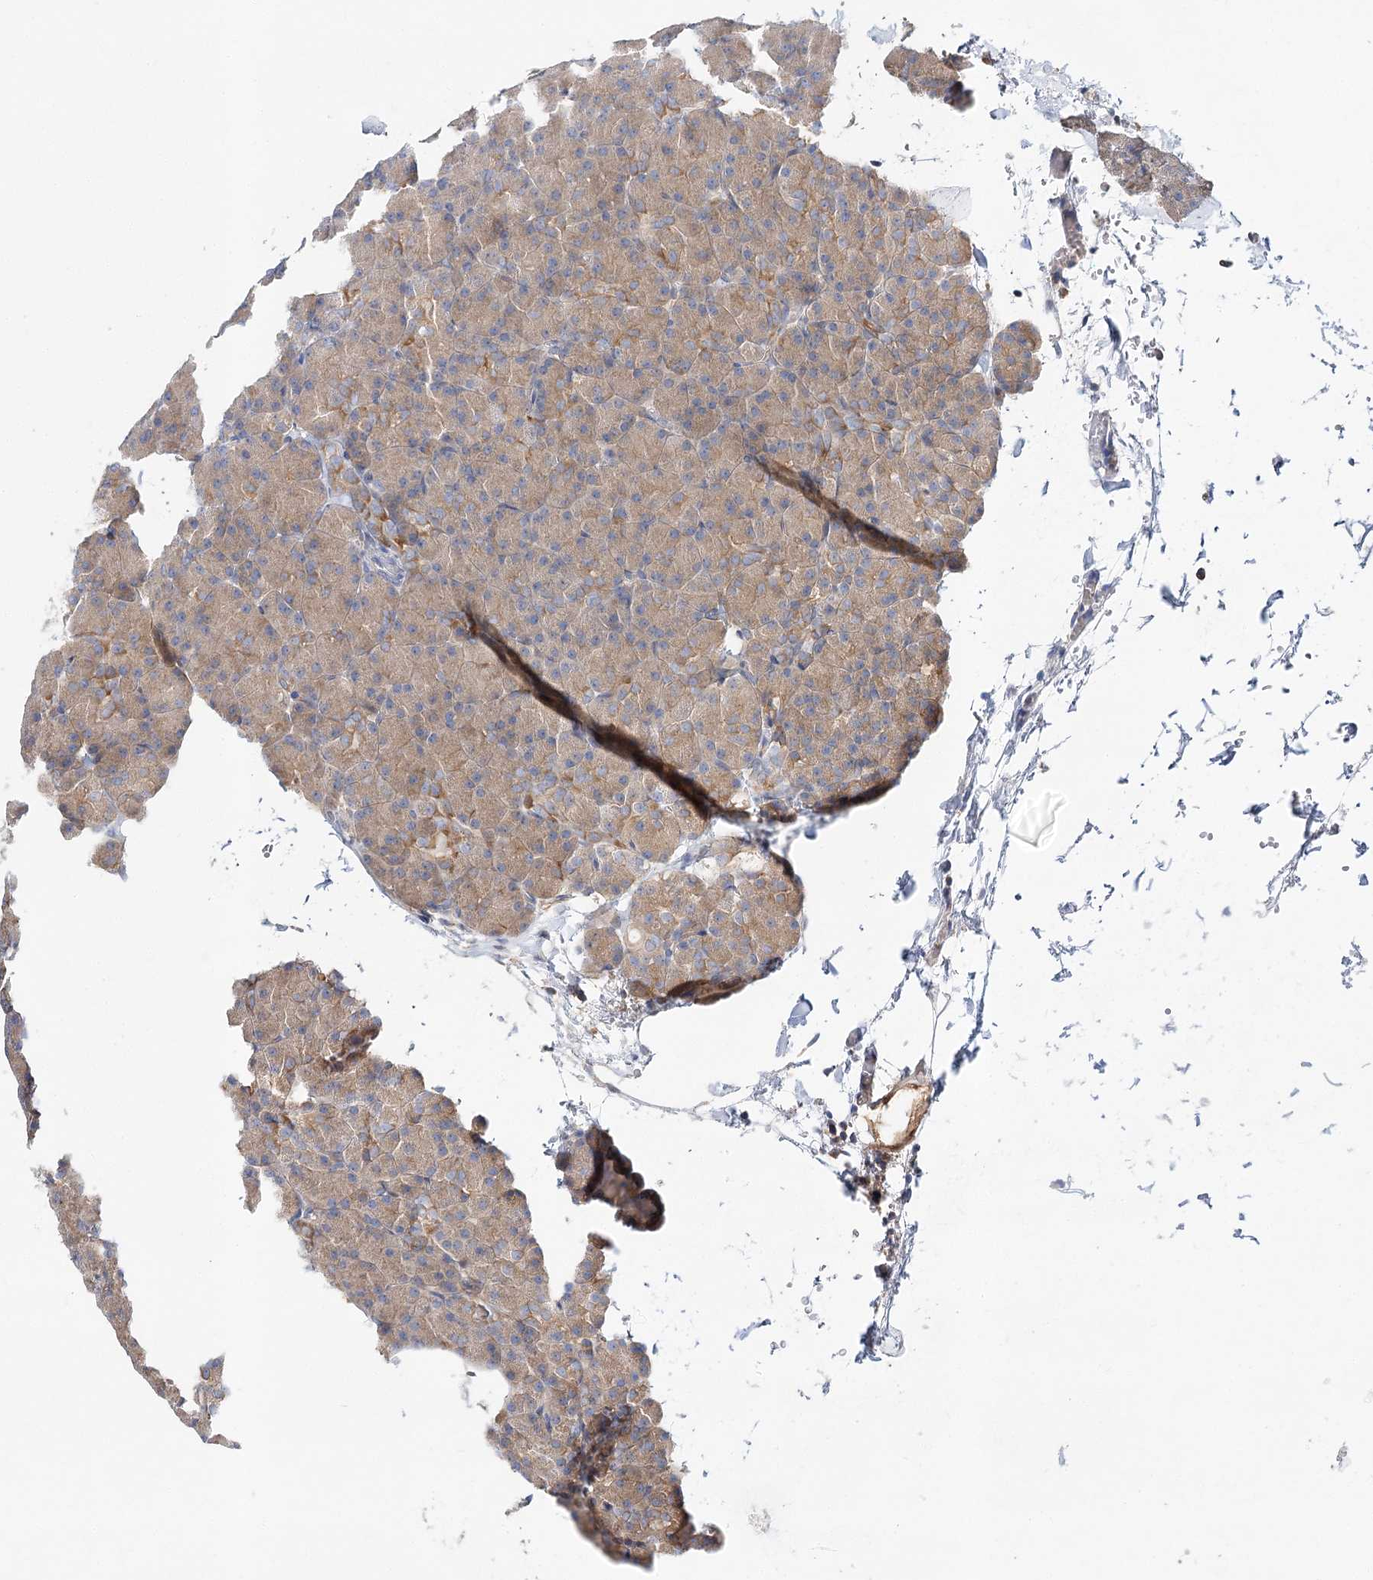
{"staining": {"intensity": "moderate", "quantity": "25%-75%", "location": "cytoplasmic/membranous"}, "tissue": "pancreas", "cell_type": "Exocrine glandular cells", "image_type": "normal", "snomed": [{"axis": "morphology", "description": "Normal tissue, NOS"}, {"axis": "topography", "description": "Pancreas"}], "caption": "Pancreas stained with a brown dye reveals moderate cytoplasmic/membranous positive staining in about 25%-75% of exocrine glandular cells.", "gene": "ABRAXAS2", "patient": {"sex": "female", "age": 43}}